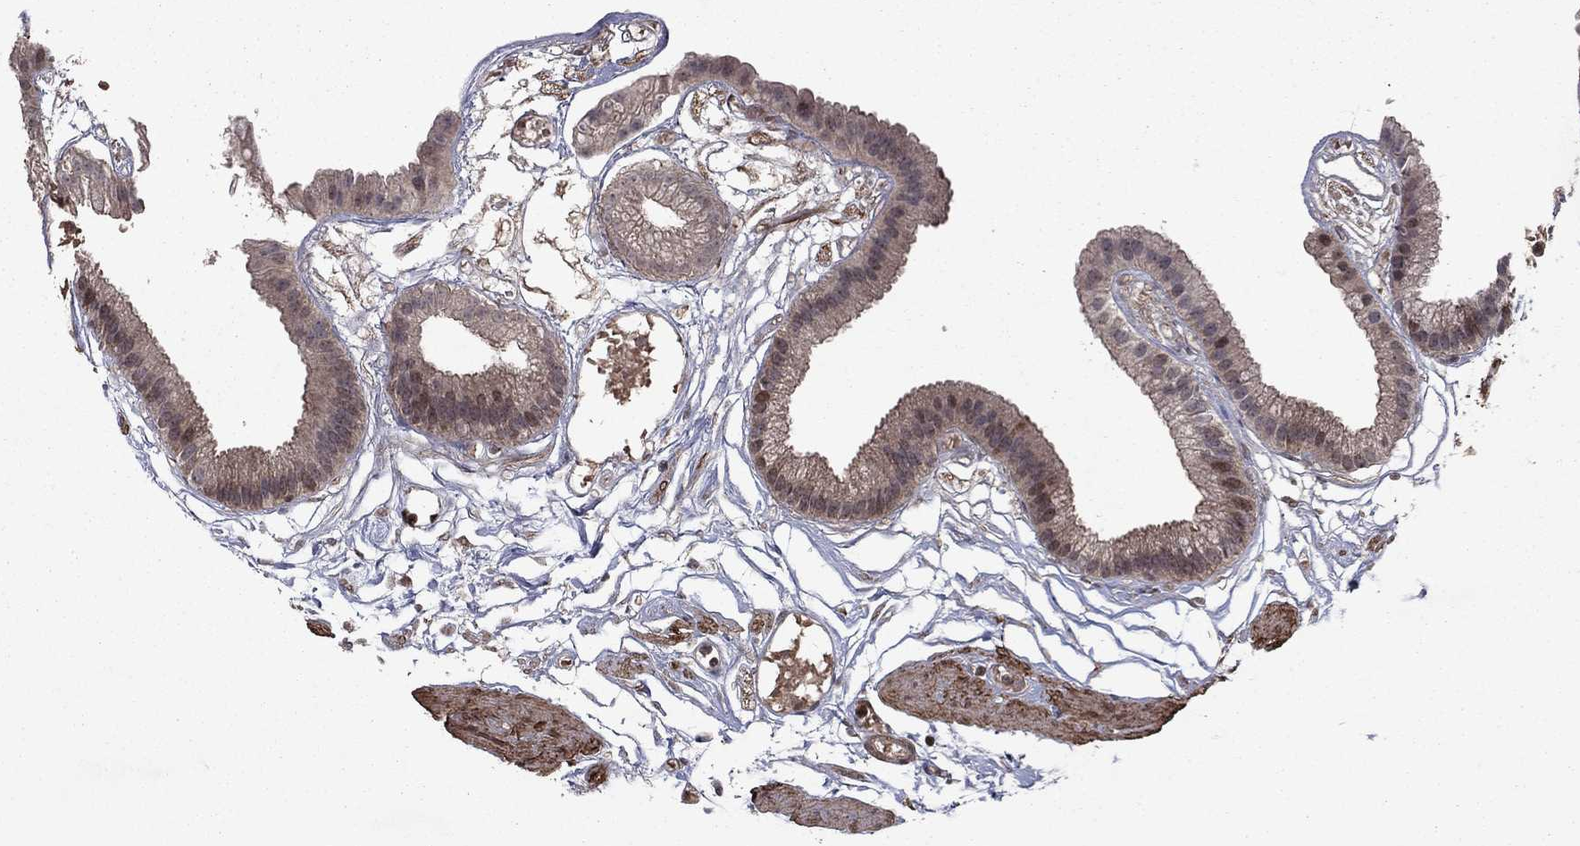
{"staining": {"intensity": "weak", "quantity": "25%-75%", "location": "cytoplasmic/membranous"}, "tissue": "gallbladder", "cell_type": "Glandular cells", "image_type": "normal", "snomed": [{"axis": "morphology", "description": "Normal tissue, NOS"}, {"axis": "topography", "description": "Gallbladder"}], "caption": "DAB (3,3'-diaminobenzidine) immunohistochemical staining of unremarkable gallbladder demonstrates weak cytoplasmic/membranous protein expression in approximately 25%-75% of glandular cells. (DAB (3,3'-diaminobenzidine) IHC, brown staining for protein, blue staining for nuclei).", "gene": "SORBS1", "patient": {"sex": "female", "age": 45}}